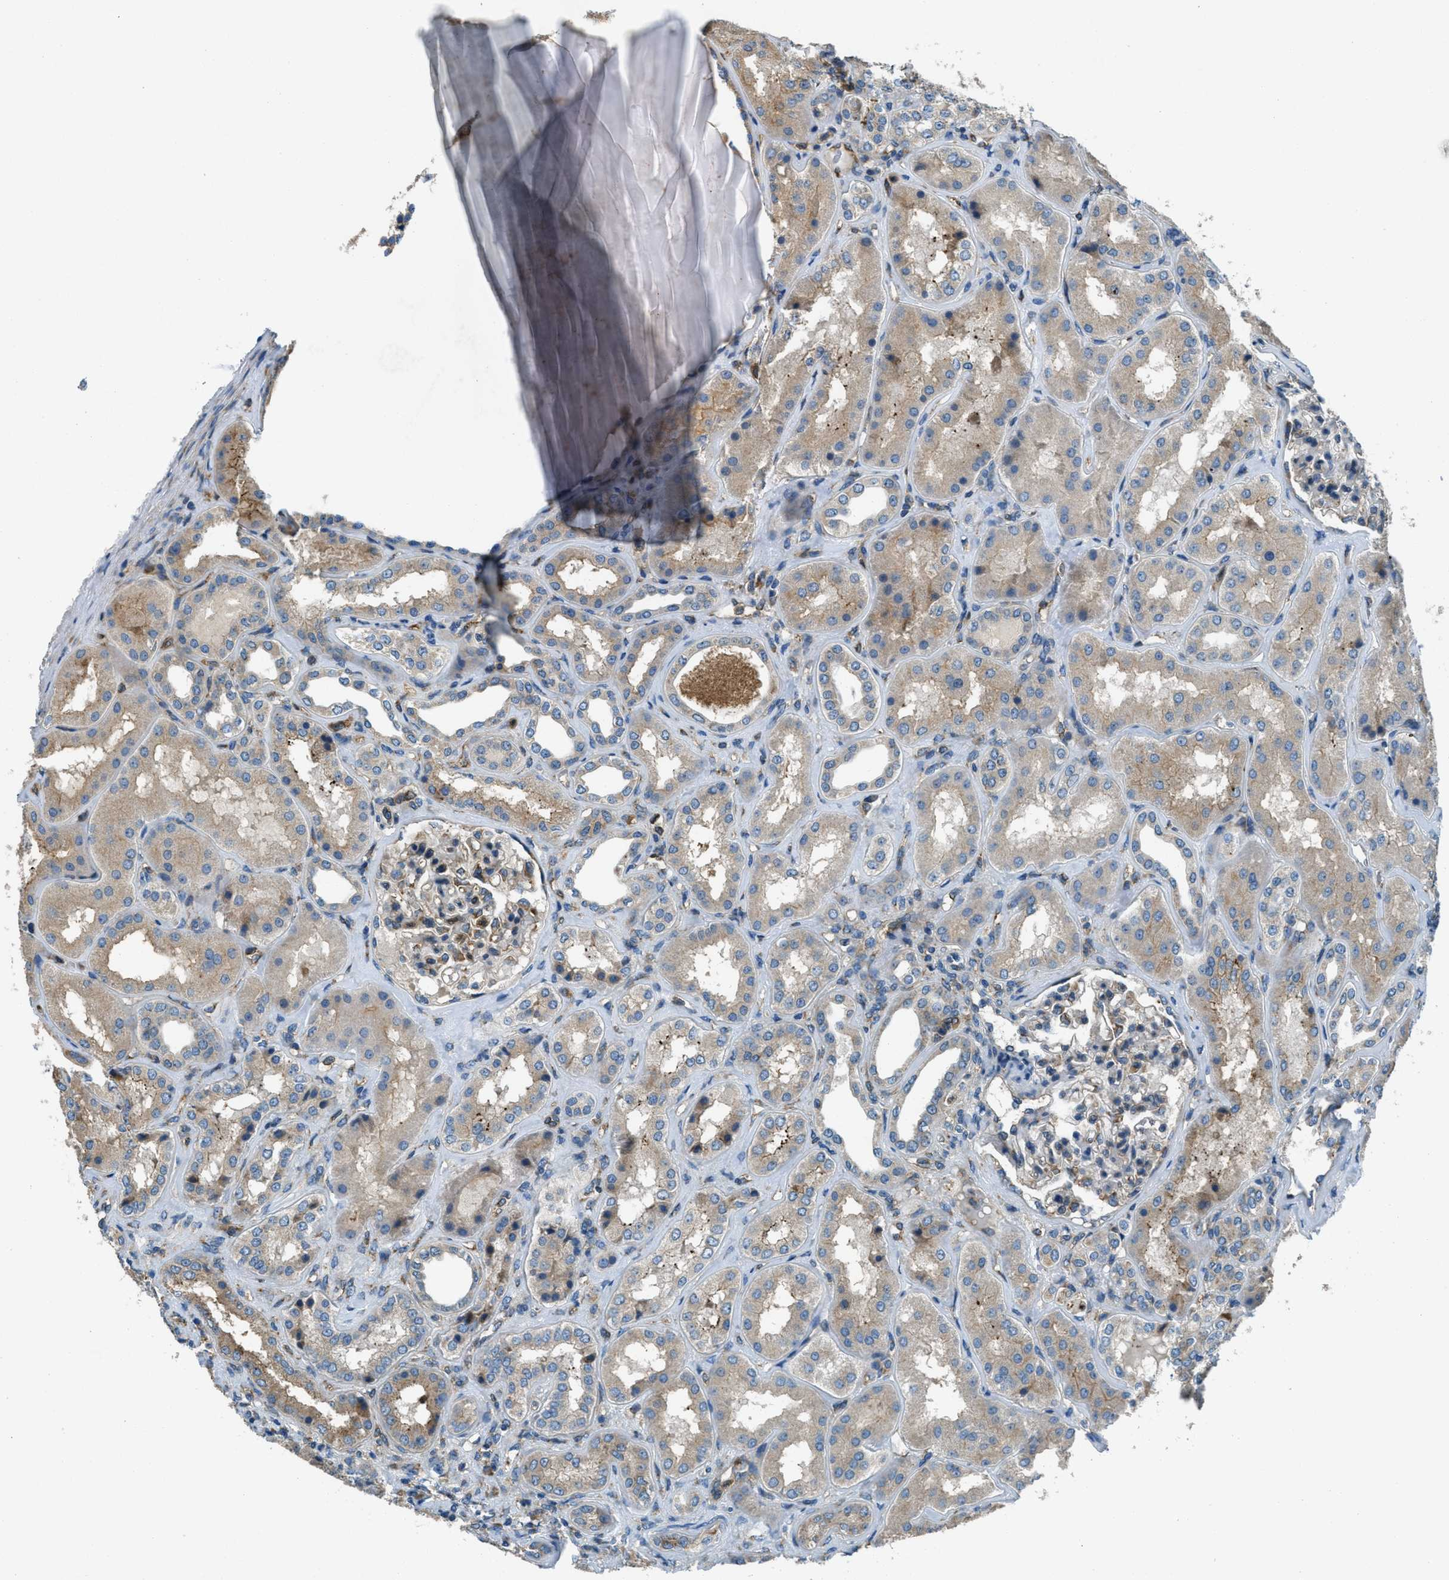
{"staining": {"intensity": "moderate", "quantity": "25%-75%", "location": "cytoplasmic/membranous"}, "tissue": "kidney", "cell_type": "Cells in glomeruli", "image_type": "normal", "snomed": [{"axis": "morphology", "description": "Normal tissue, NOS"}, {"axis": "topography", "description": "Kidney"}], "caption": "Immunohistochemical staining of normal human kidney demonstrates medium levels of moderate cytoplasmic/membranous staining in approximately 25%-75% of cells in glomeruli. (IHC, brightfield microscopy, high magnification).", "gene": "GIMAP8", "patient": {"sex": "female", "age": 56}}